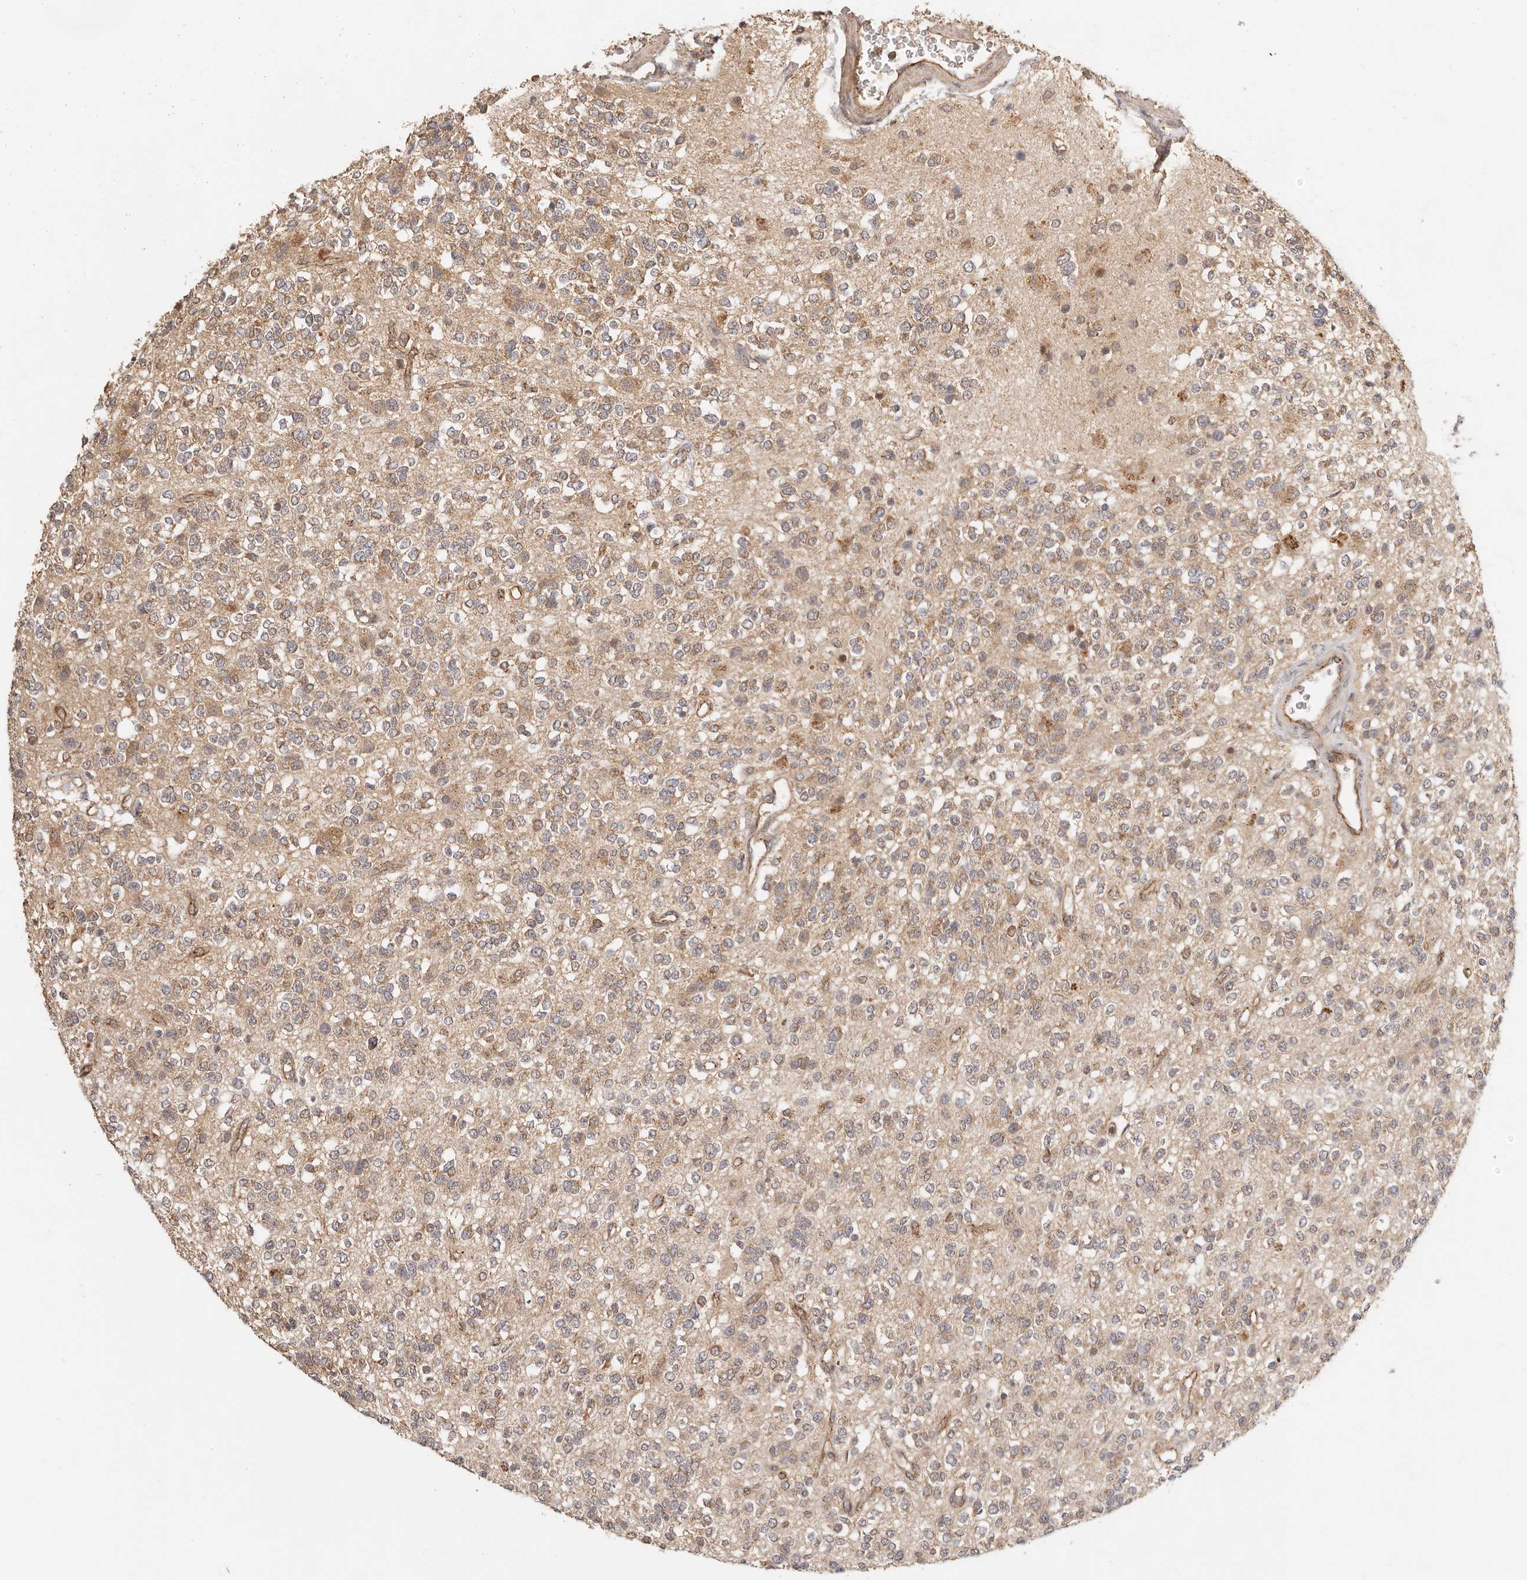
{"staining": {"intensity": "weak", "quantity": ">75%", "location": "cytoplasmic/membranous"}, "tissue": "glioma", "cell_type": "Tumor cells", "image_type": "cancer", "snomed": [{"axis": "morphology", "description": "Glioma, malignant, High grade"}, {"axis": "topography", "description": "Brain"}], "caption": "Malignant high-grade glioma stained with immunohistochemistry (IHC) demonstrates weak cytoplasmic/membranous staining in about >75% of tumor cells.", "gene": "AFDN", "patient": {"sex": "male", "age": 34}}